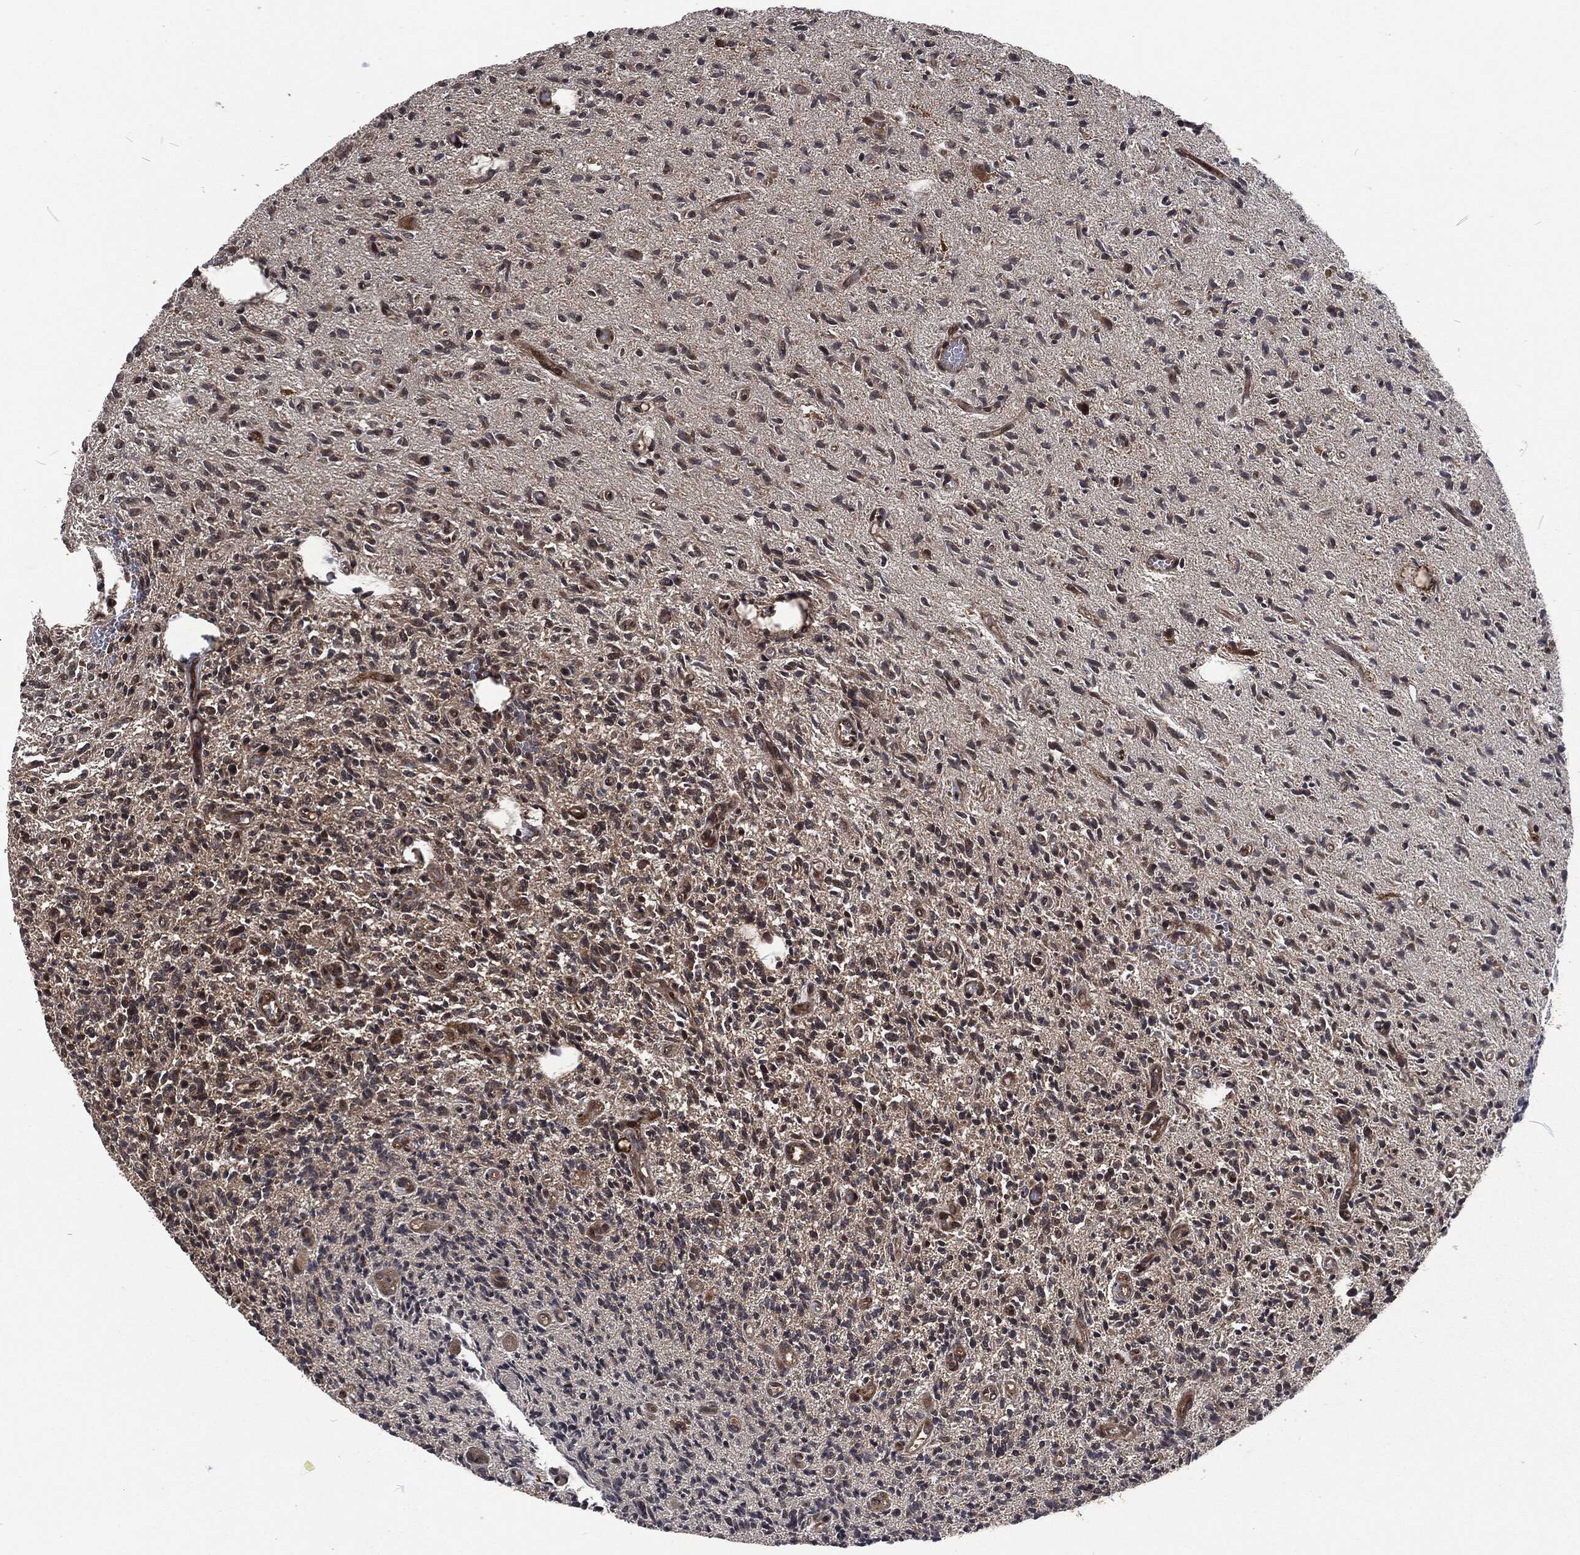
{"staining": {"intensity": "negative", "quantity": "none", "location": "none"}, "tissue": "glioma", "cell_type": "Tumor cells", "image_type": "cancer", "snomed": [{"axis": "morphology", "description": "Glioma, malignant, High grade"}, {"axis": "topography", "description": "Brain"}], "caption": "Glioma was stained to show a protein in brown. There is no significant staining in tumor cells. Brightfield microscopy of immunohistochemistry (IHC) stained with DAB (brown) and hematoxylin (blue), captured at high magnification.", "gene": "CMPK2", "patient": {"sex": "male", "age": 64}}